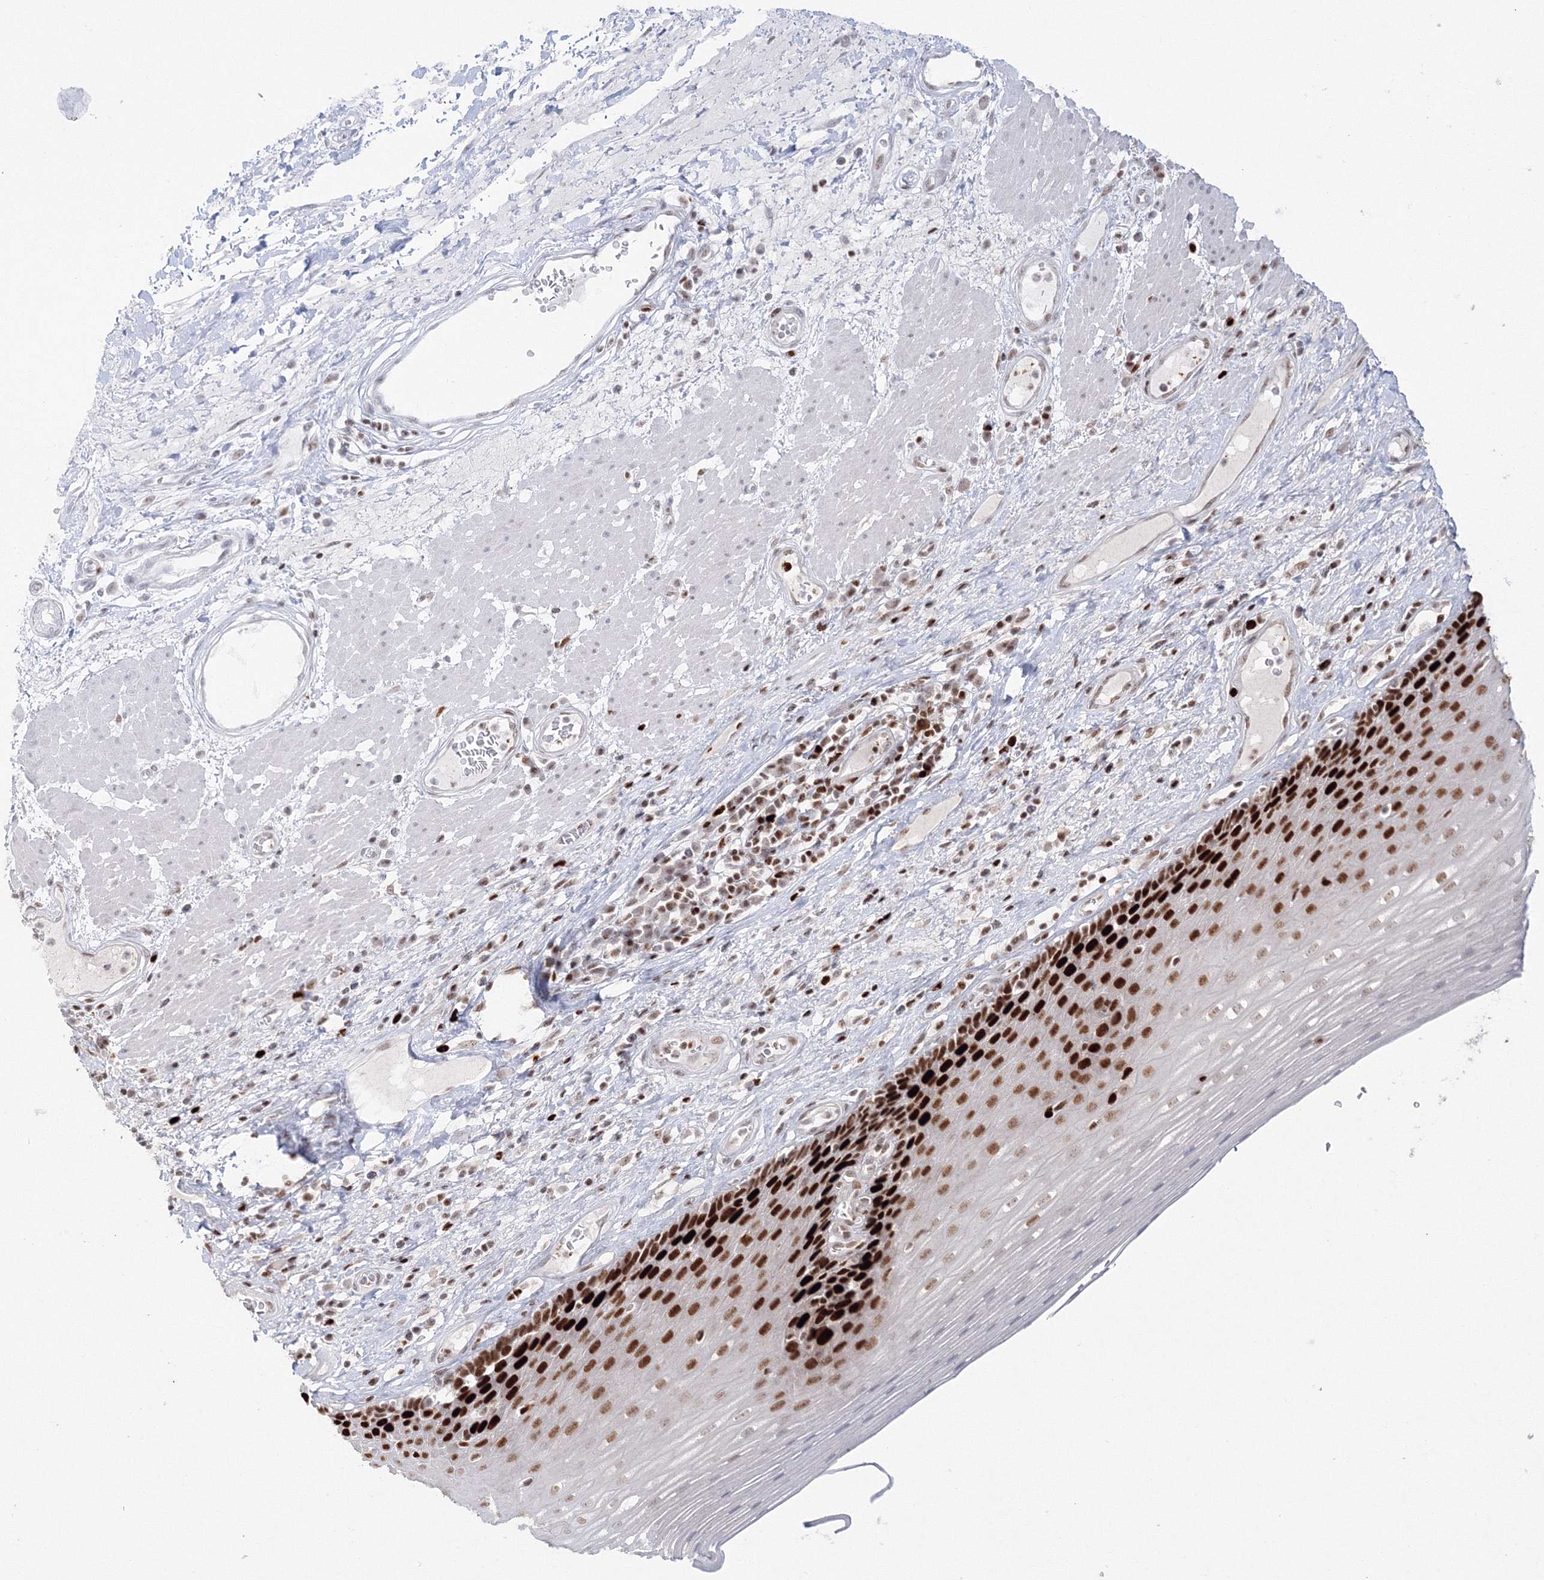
{"staining": {"intensity": "strong", "quantity": "25%-75%", "location": "nuclear"}, "tissue": "esophagus", "cell_type": "Squamous epithelial cells", "image_type": "normal", "snomed": [{"axis": "morphology", "description": "Normal tissue, NOS"}, {"axis": "topography", "description": "Esophagus"}], "caption": "Esophagus stained with DAB IHC exhibits high levels of strong nuclear expression in about 25%-75% of squamous epithelial cells.", "gene": "LIG1", "patient": {"sex": "male", "age": 62}}